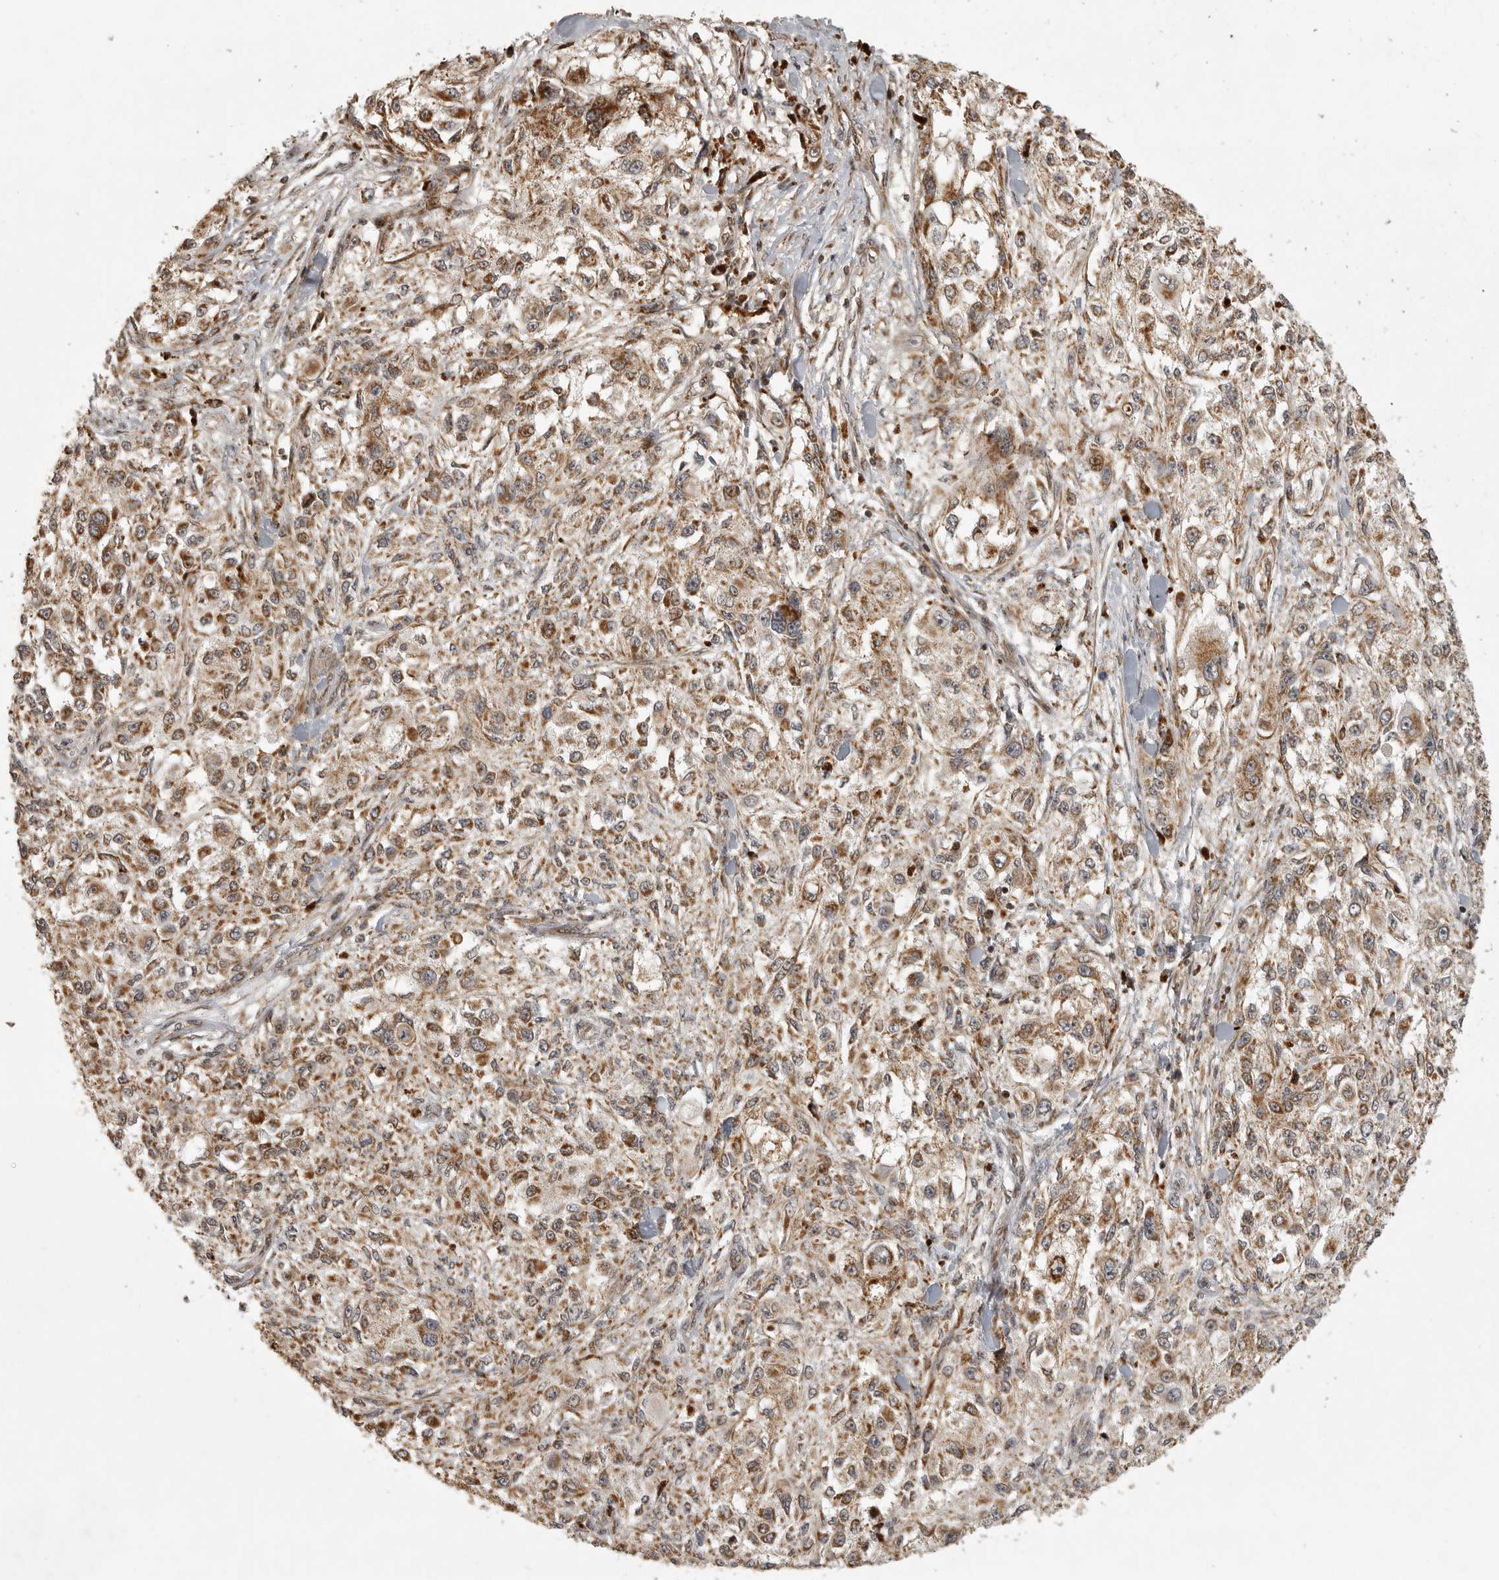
{"staining": {"intensity": "moderate", "quantity": ">75%", "location": "cytoplasmic/membranous"}, "tissue": "melanoma", "cell_type": "Tumor cells", "image_type": "cancer", "snomed": [{"axis": "morphology", "description": "Necrosis, NOS"}, {"axis": "morphology", "description": "Malignant melanoma, NOS"}, {"axis": "topography", "description": "Skin"}], "caption": "Protein staining of malignant melanoma tissue demonstrates moderate cytoplasmic/membranous positivity in about >75% of tumor cells. The staining is performed using DAB brown chromogen to label protein expression. The nuclei are counter-stained blue using hematoxylin.", "gene": "NARS2", "patient": {"sex": "female", "age": 87}}